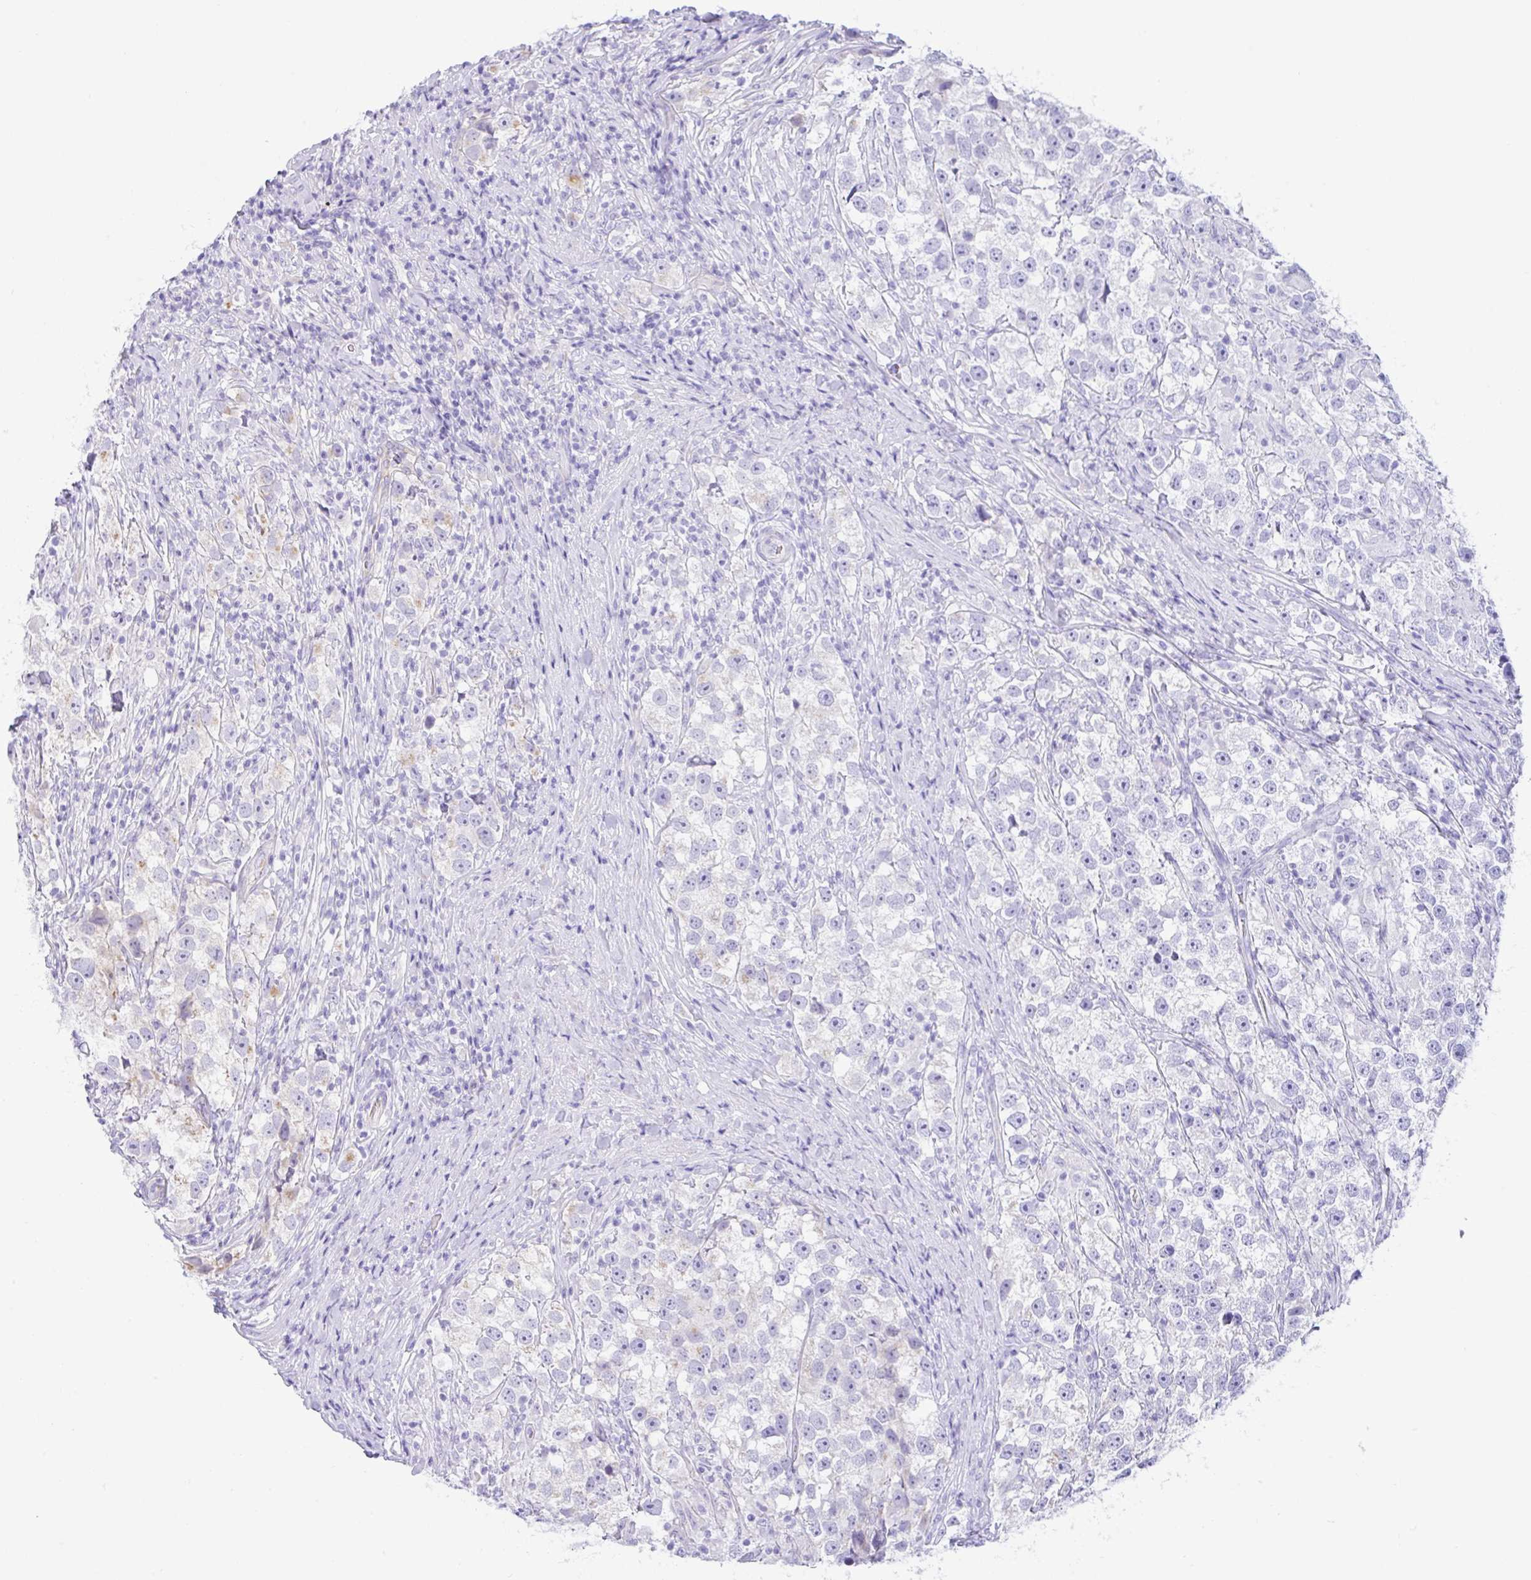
{"staining": {"intensity": "weak", "quantity": "<25%", "location": "cytoplasmic/membranous"}, "tissue": "testis cancer", "cell_type": "Tumor cells", "image_type": "cancer", "snomed": [{"axis": "morphology", "description": "Seminoma, NOS"}, {"axis": "topography", "description": "Testis"}], "caption": "This is a photomicrograph of immunohistochemistry staining of testis cancer (seminoma), which shows no expression in tumor cells. (IHC, brightfield microscopy, high magnification).", "gene": "FAM177A1", "patient": {"sex": "male", "age": 46}}